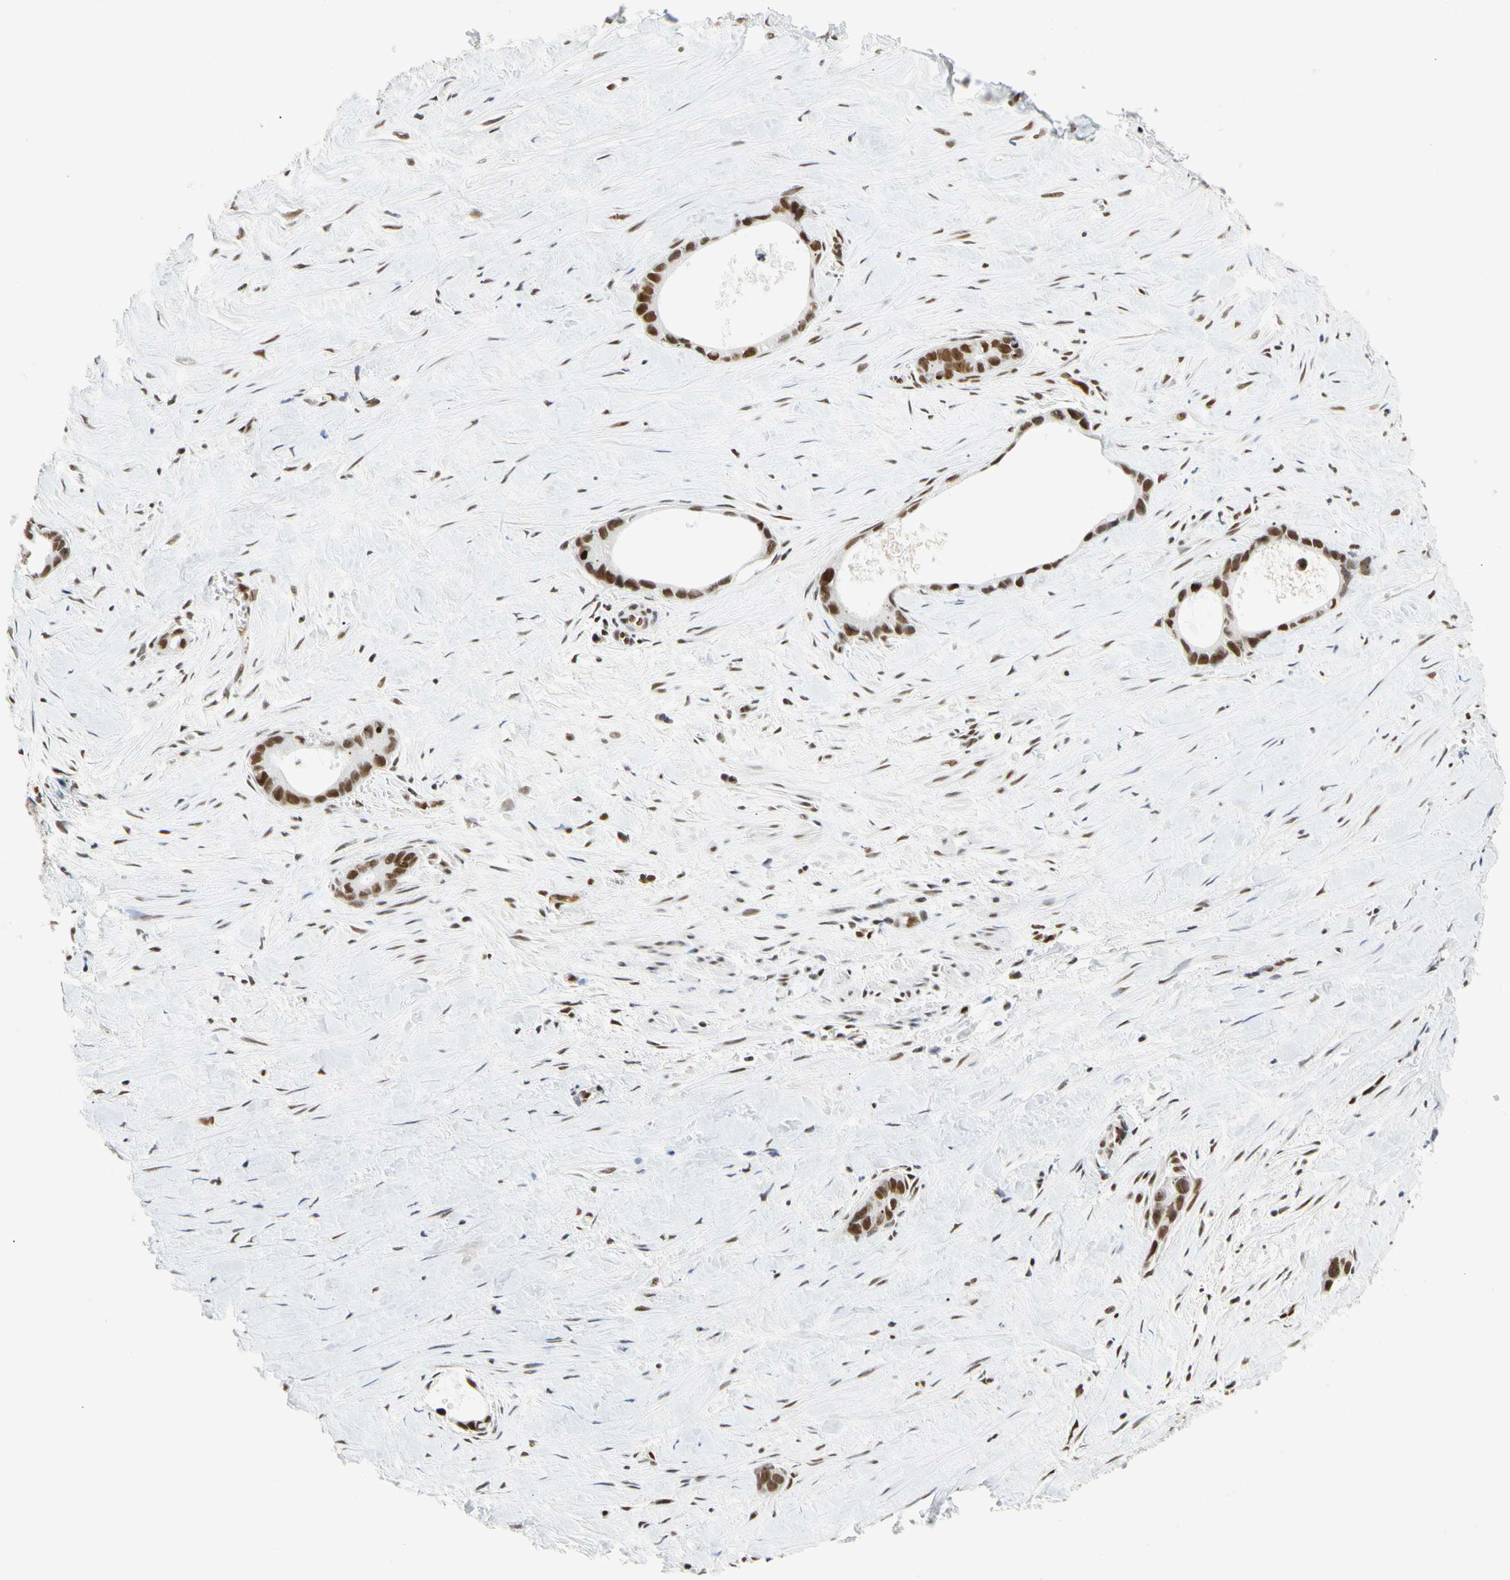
{"staining": {"intensity": "strong", "quantity": ">75%", "location": "nuclear"}, "tissue": "liver cancer", "cell_type": "Tumor cells", "image_type": "cancer", "snomed": [{"axis": "morphology", "description": "Cholangiocarcinoma"}, {"axis": "topography", "description": "Liver"}], "caption": "DAB immunohistochemical staining of human liver cancer demonstrates strong nuclear protein staining in approximately >75% of tumor cells.", "gene": "ZSCAN16", "patient": {"sex": "female", "age": 55}}